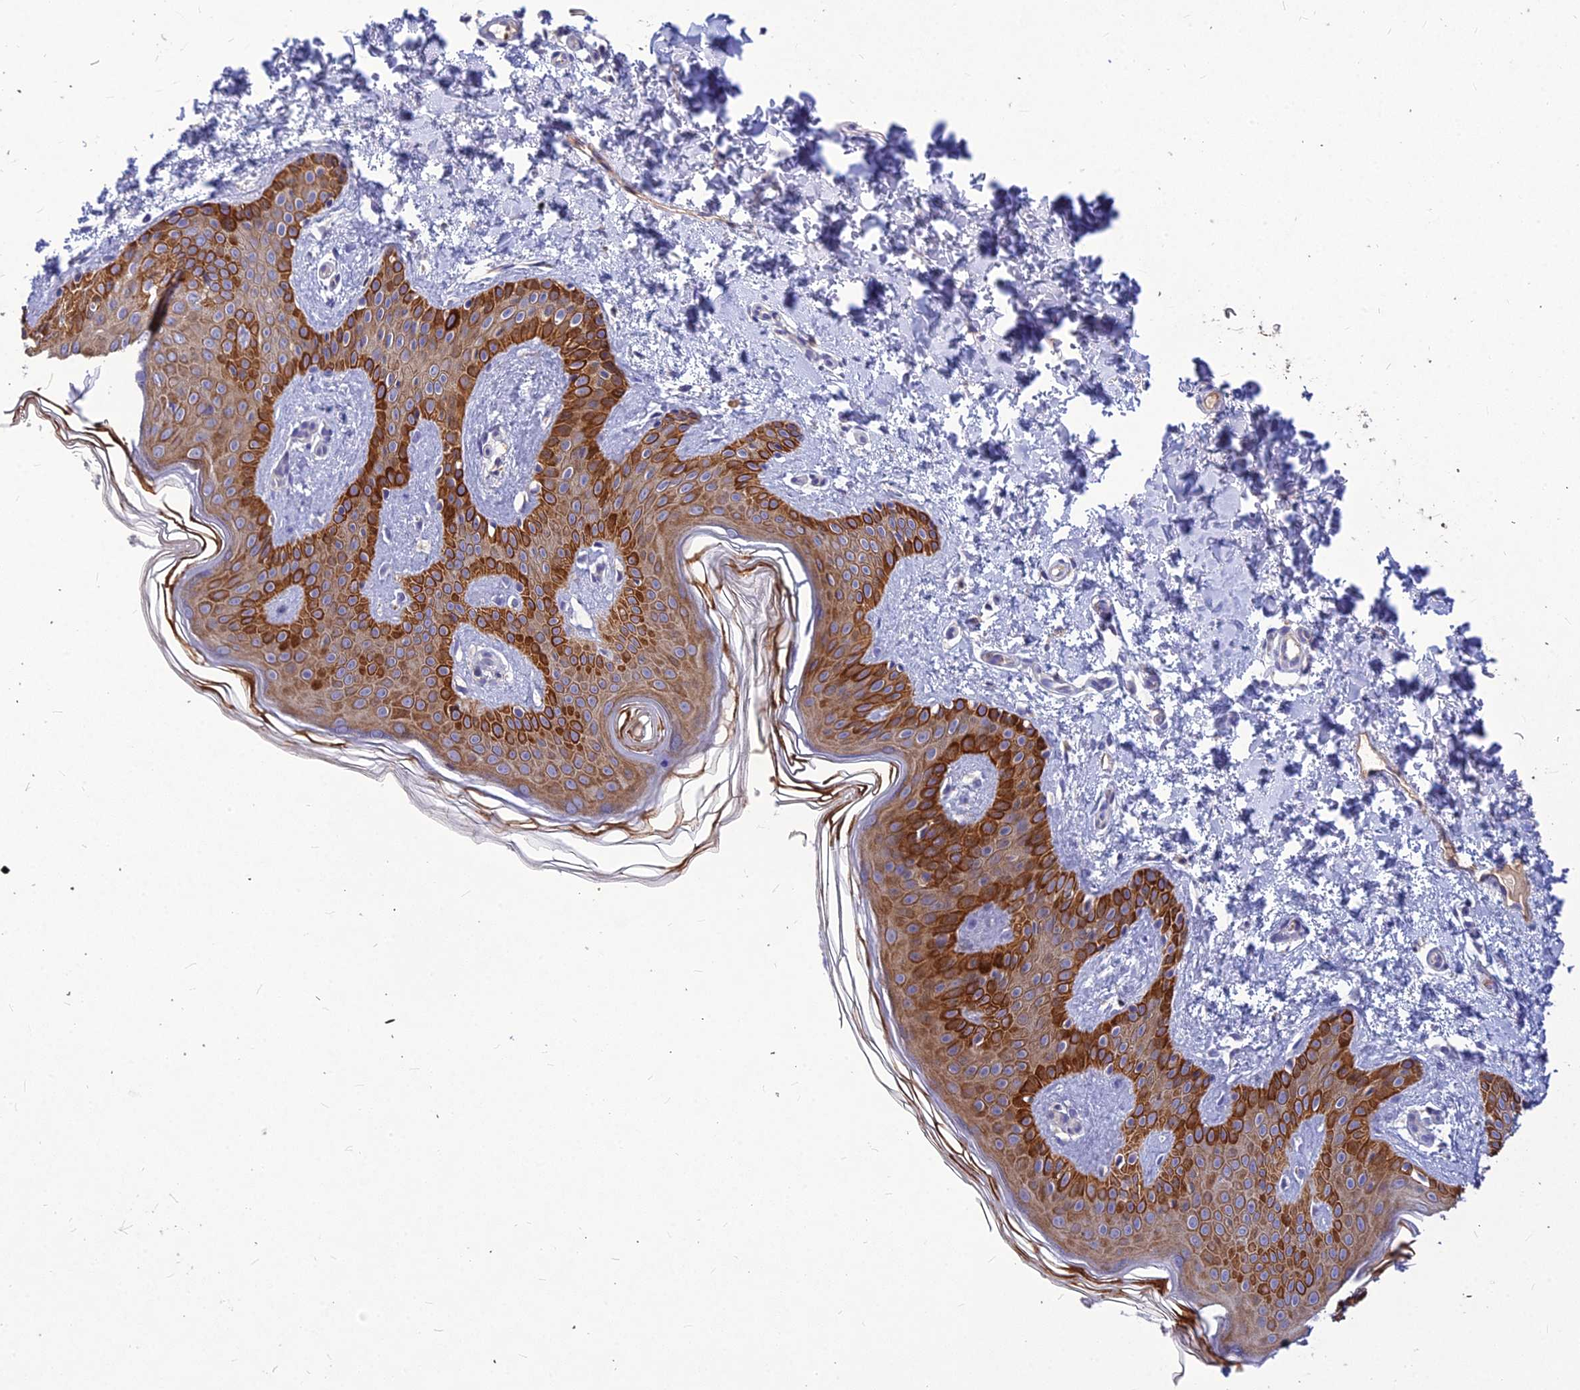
{"staining": {"intensity": "negative", "quantity": "none", "location": "none"}, "tissue": "skin", "cell_type": "Fibroblasts", "image_type": "normal", "snomed": [{"axis": "morphology", "description": "Normal tissue, NOS"}, {"axis": "morphology", "description": "Neoplasm, benign, NOS"}, {"axis": "topography", "description": "Skin"}, {"axis": "topography", "description": "Soft tissue"}], "caption": "A photomicrograph of skin stained for a protein reveals no brown staining in fibroblasts.", "gene": "DMRTA1", "patient": {"sex": "male", "age": 26}}